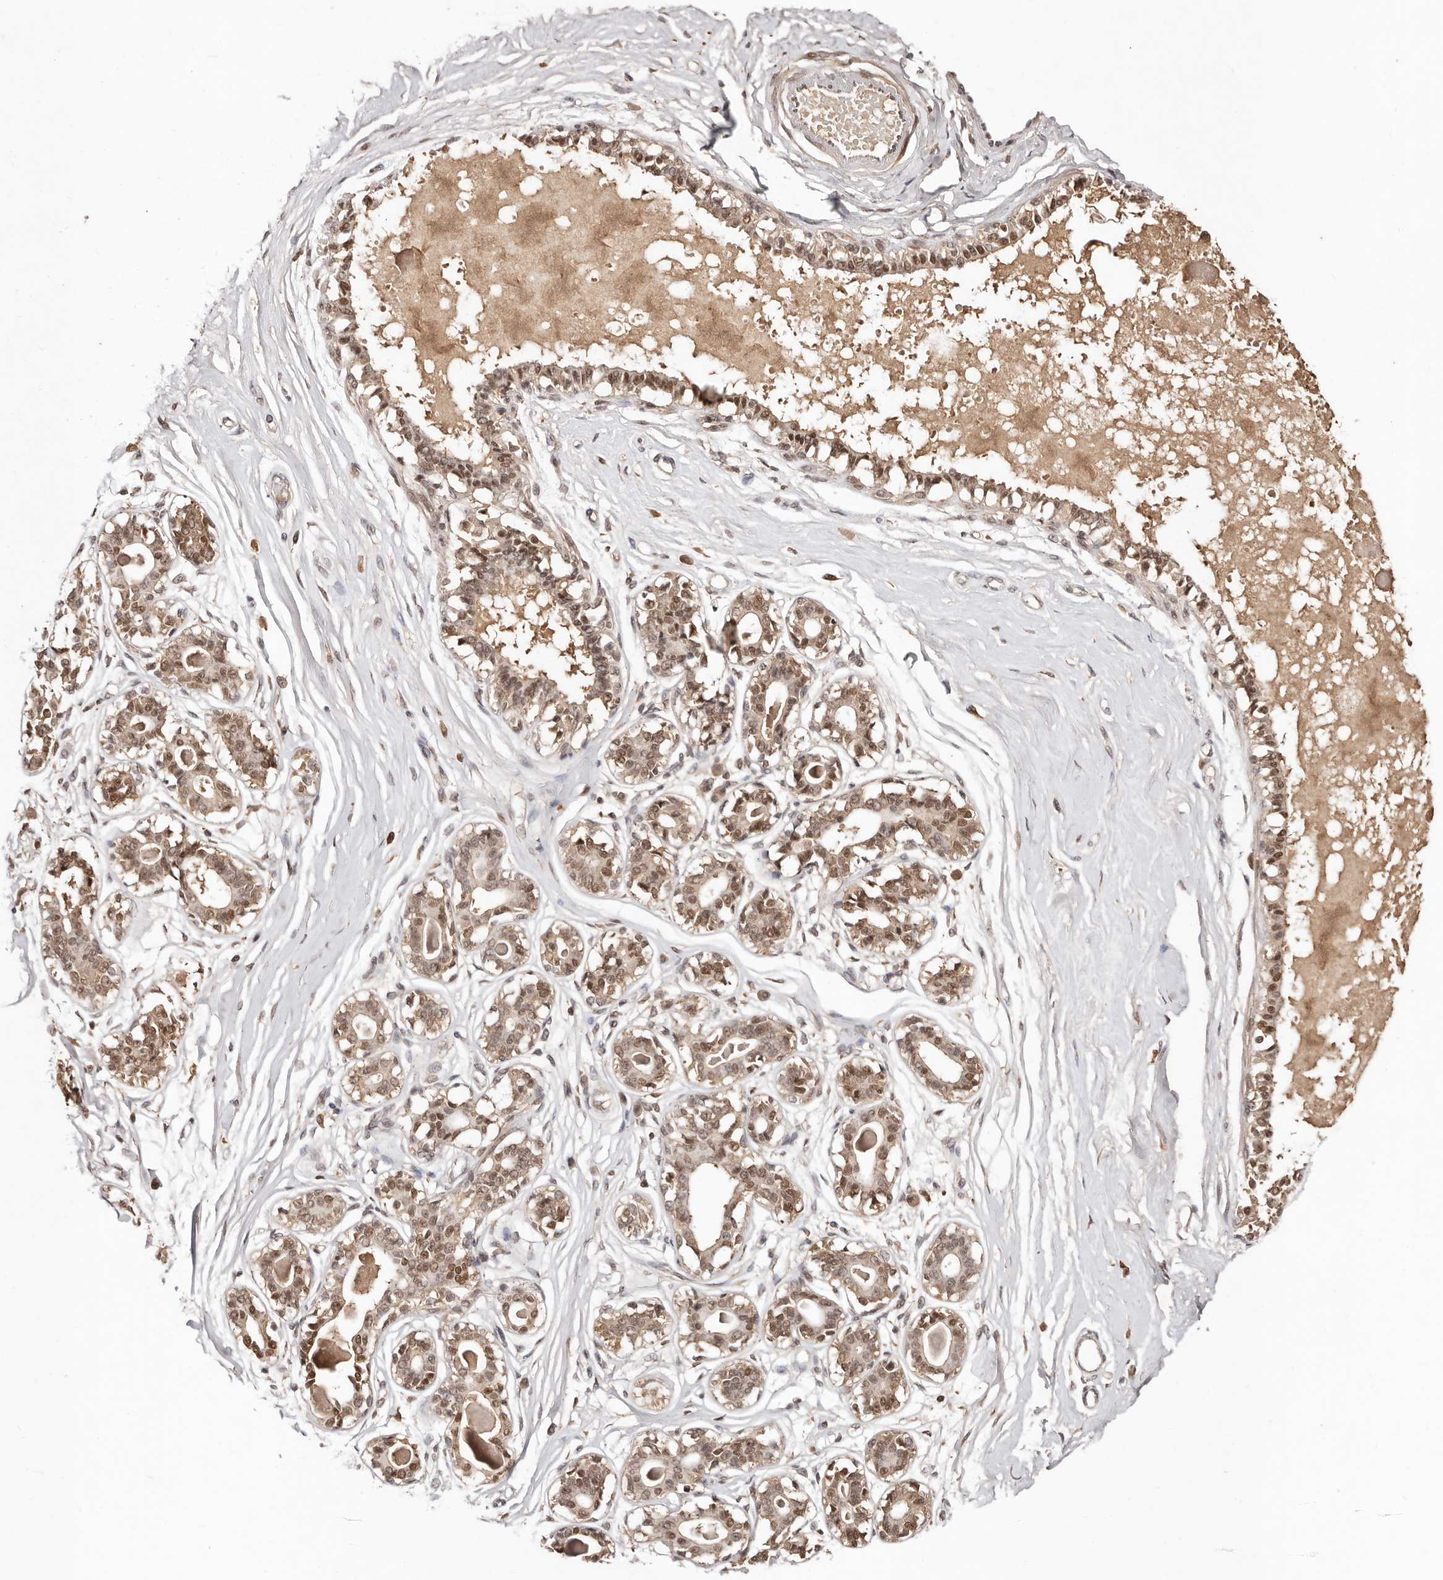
{"staining": {"intensity": "negative", "quantity": "none", "location": "none"}, "tissue": "breast", "cell_type": "Adipocytes", "image_type": "normal", "snomed": [{"axis": "morphology", "description": "Normal tissue, NOS"}, {"axis": "topography", "description": "Breast"}], "caption": "The histopathology image demonstrates no staining of adipocytes in unremarkable breast. Brightfield microscopy of IHC stained with DAB (3,3'-diaminobenzidine) (brown) and hematoxylin (blue), captured at high magnification.", "gene": "BICRAL", "patient": {"sex": "female", "age": 45}}